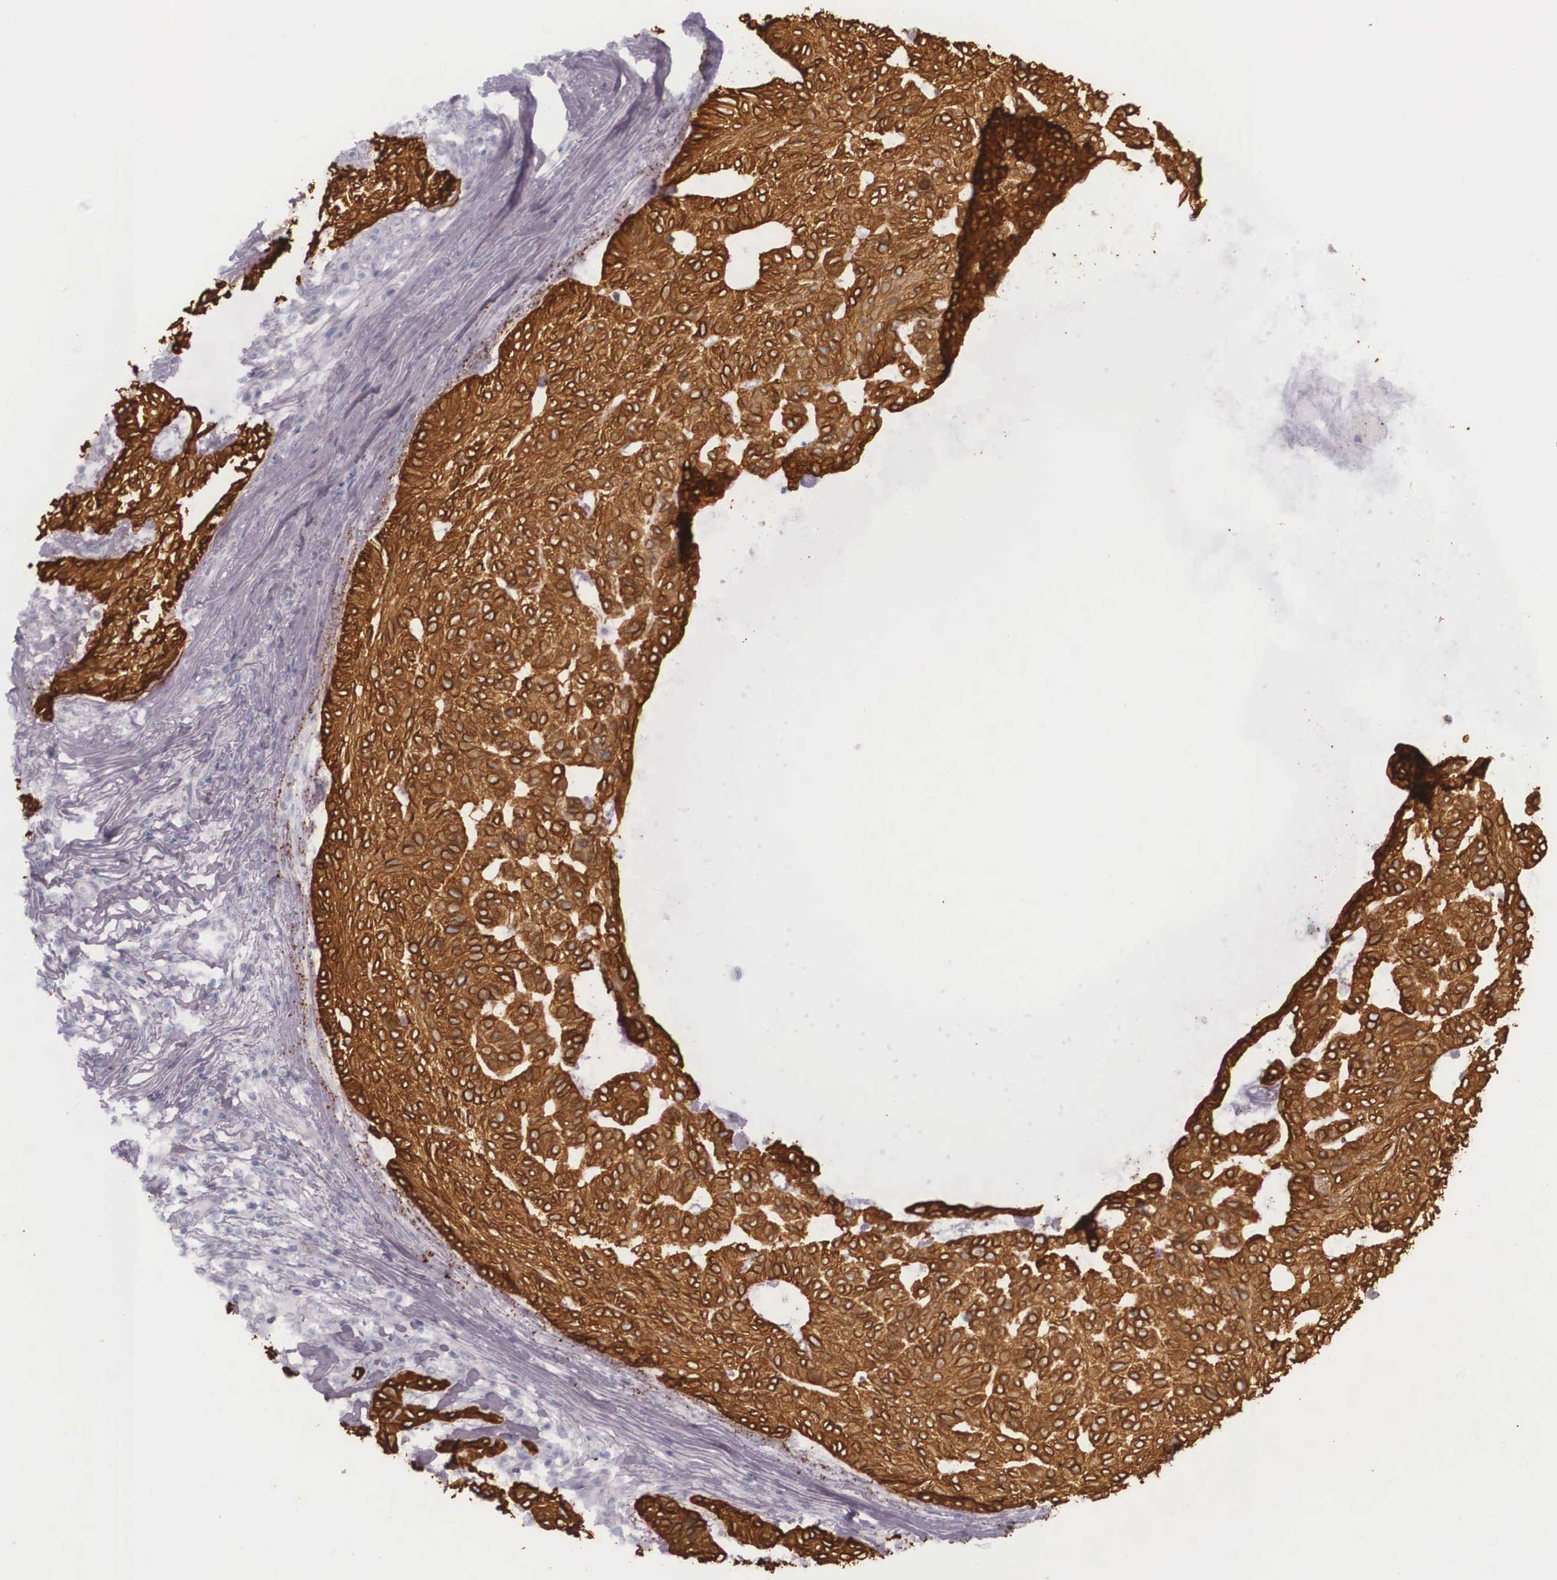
{"staining": {"intensity": "strong", "quantity": ">75%", "location": "cytoplasmic/membranous"}, "tissue": "skin cancer", "cell_type": "Tumor cells", "image_type": "cancer", "snomed": [{"axis": "morphology", "description": "Basal cell carcinoma"}, {"axis": "topography", "description": "Skin"}], "caption": "Skin basal cell carcinoma stained with DAB (3,3'-diaminobenzidine) immunohistochemistry demonstrates high levels of strong cytoplasmic/membranous positivity in approximately >75% of tumor cells.", "gene": "KRT14", "patient": {"sex": "male", "age": 75}}